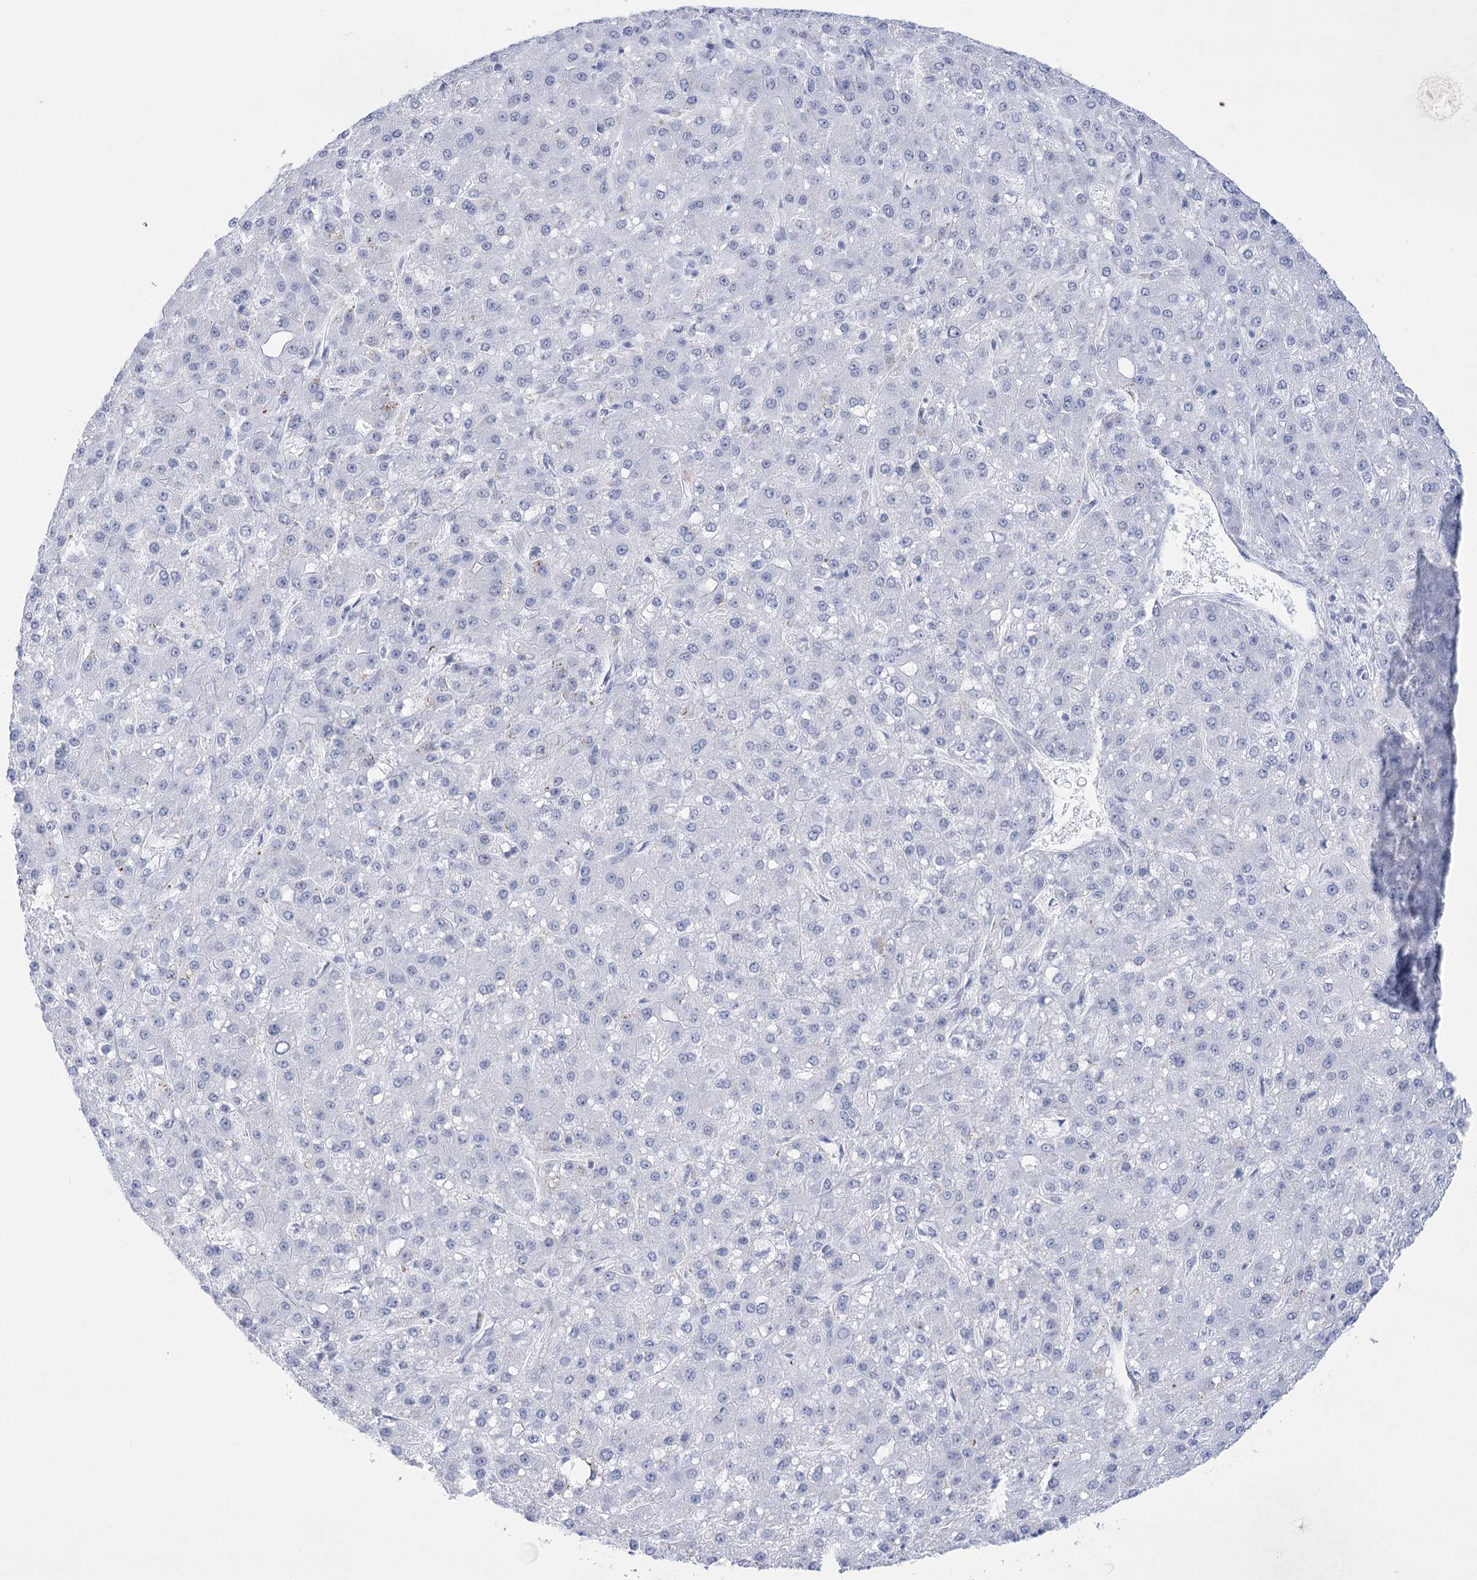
{"staining": {"intensity": "negative", "quantity": "none", "location": "none"}, "tissue": "liver cancer", "cell_type": "Tumor cells", "image_type": "cancer", "snomed": [{"axis": "morphology", "description": "Carcinoma, Hepatocellular, NOS"}, {"axis": "topography", "description": "Liver"}], "caption": "Immunohistochemistry (IHC) photomicrograph of liver hepatocellular carcinoma stained for a protein (brown), which exhibits no expression in tumor cells.", "gene": "HORMAD1", "patient": {"sex": "male", "age": 67}}